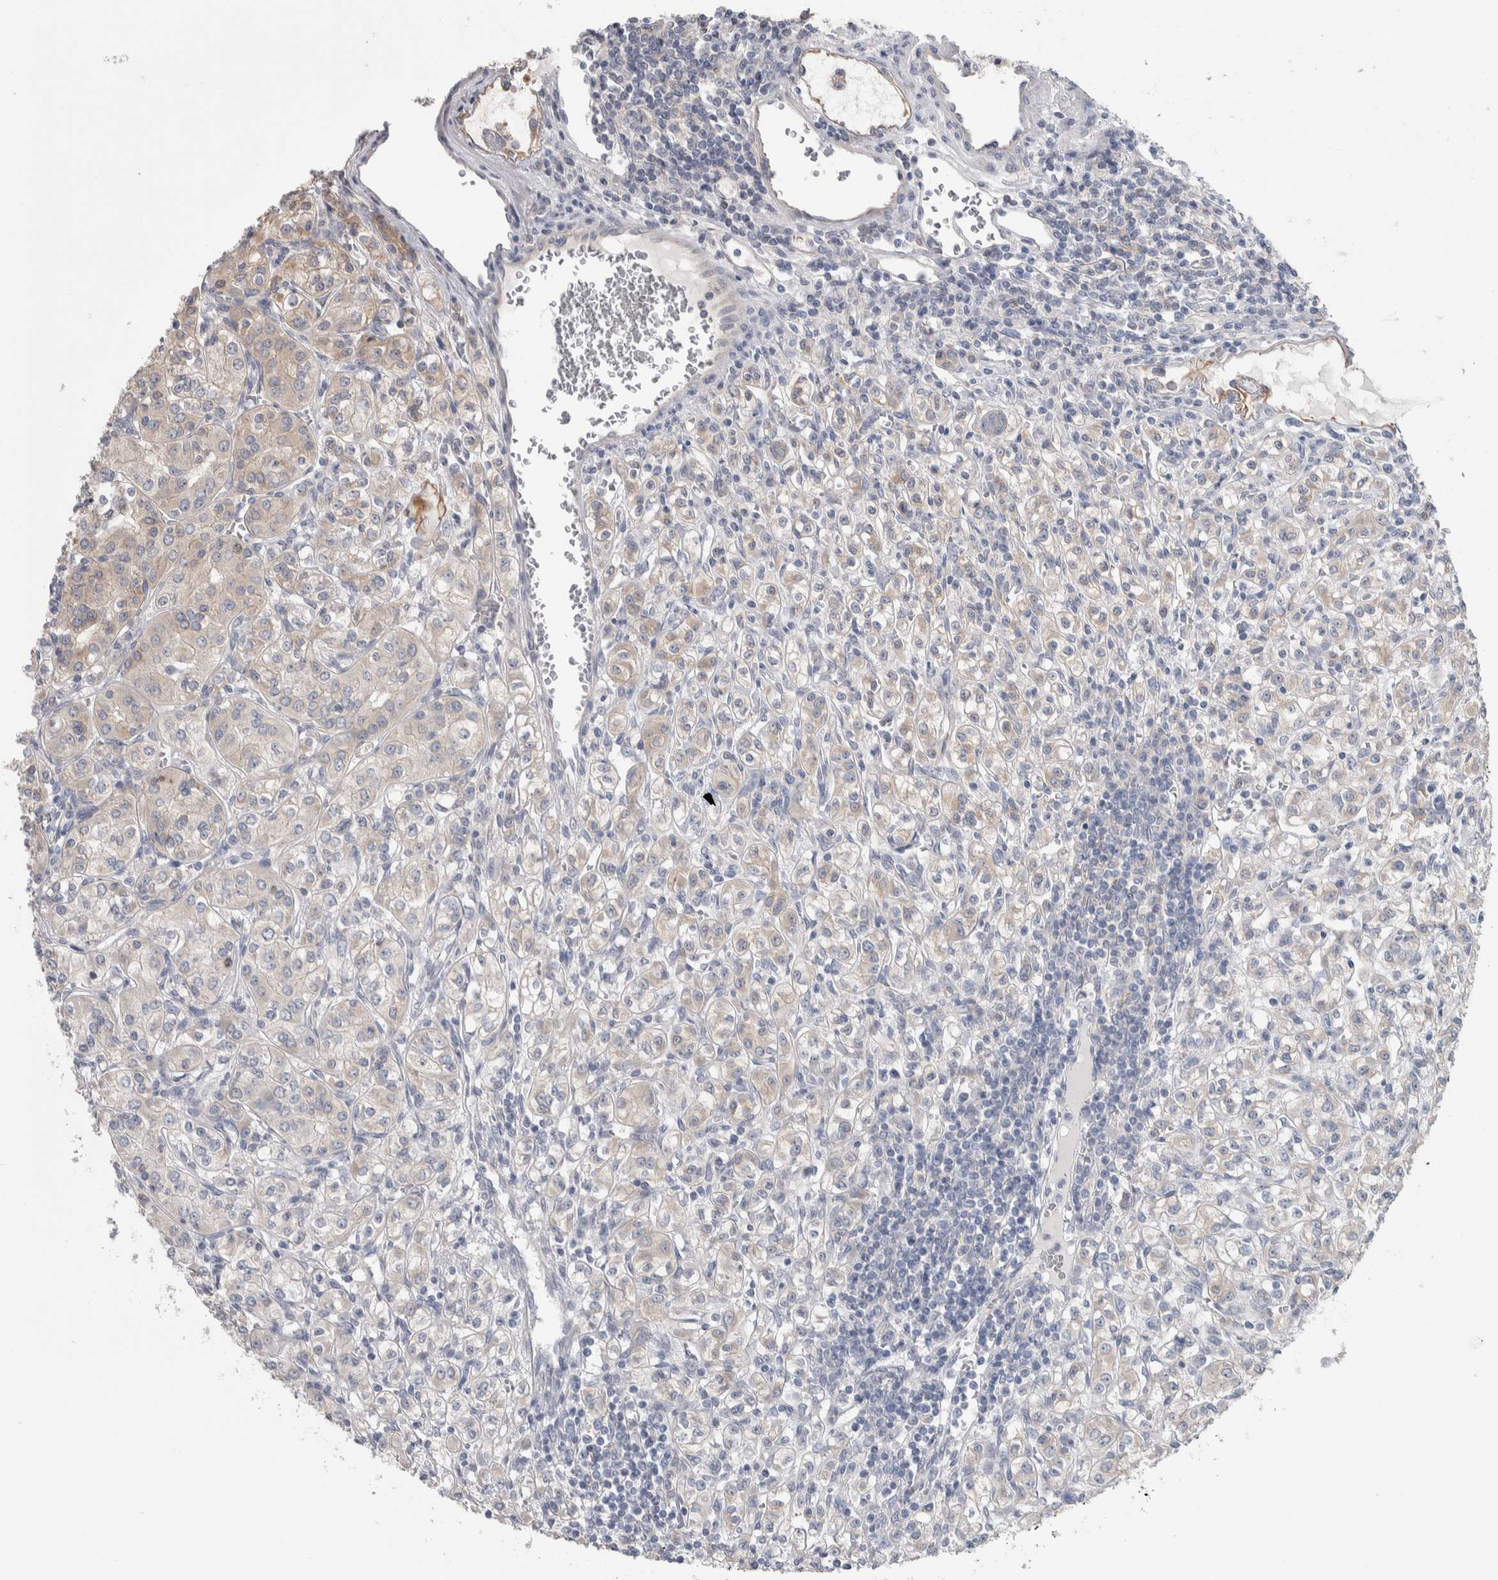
{"staining": {"intensity": "weak", "quantity": "<25%", "location": "cytoplasmic/membranous"}, "tissue": "renal cancer", "cell_type": "Tumor cells", "image_type": "cancer", "snomed": [{"axis": "morphology", "description": "Adenocarcinoma, NOS"}, {"axis": "topography", "description": "Kidney"}], "caption": "Adenocarcinoma (renal) was stained to show a protein in brown. There is no significant positivity in tumor cells.", "gene": "GPHN", "patient": {"sex": "male", "age": 77}}